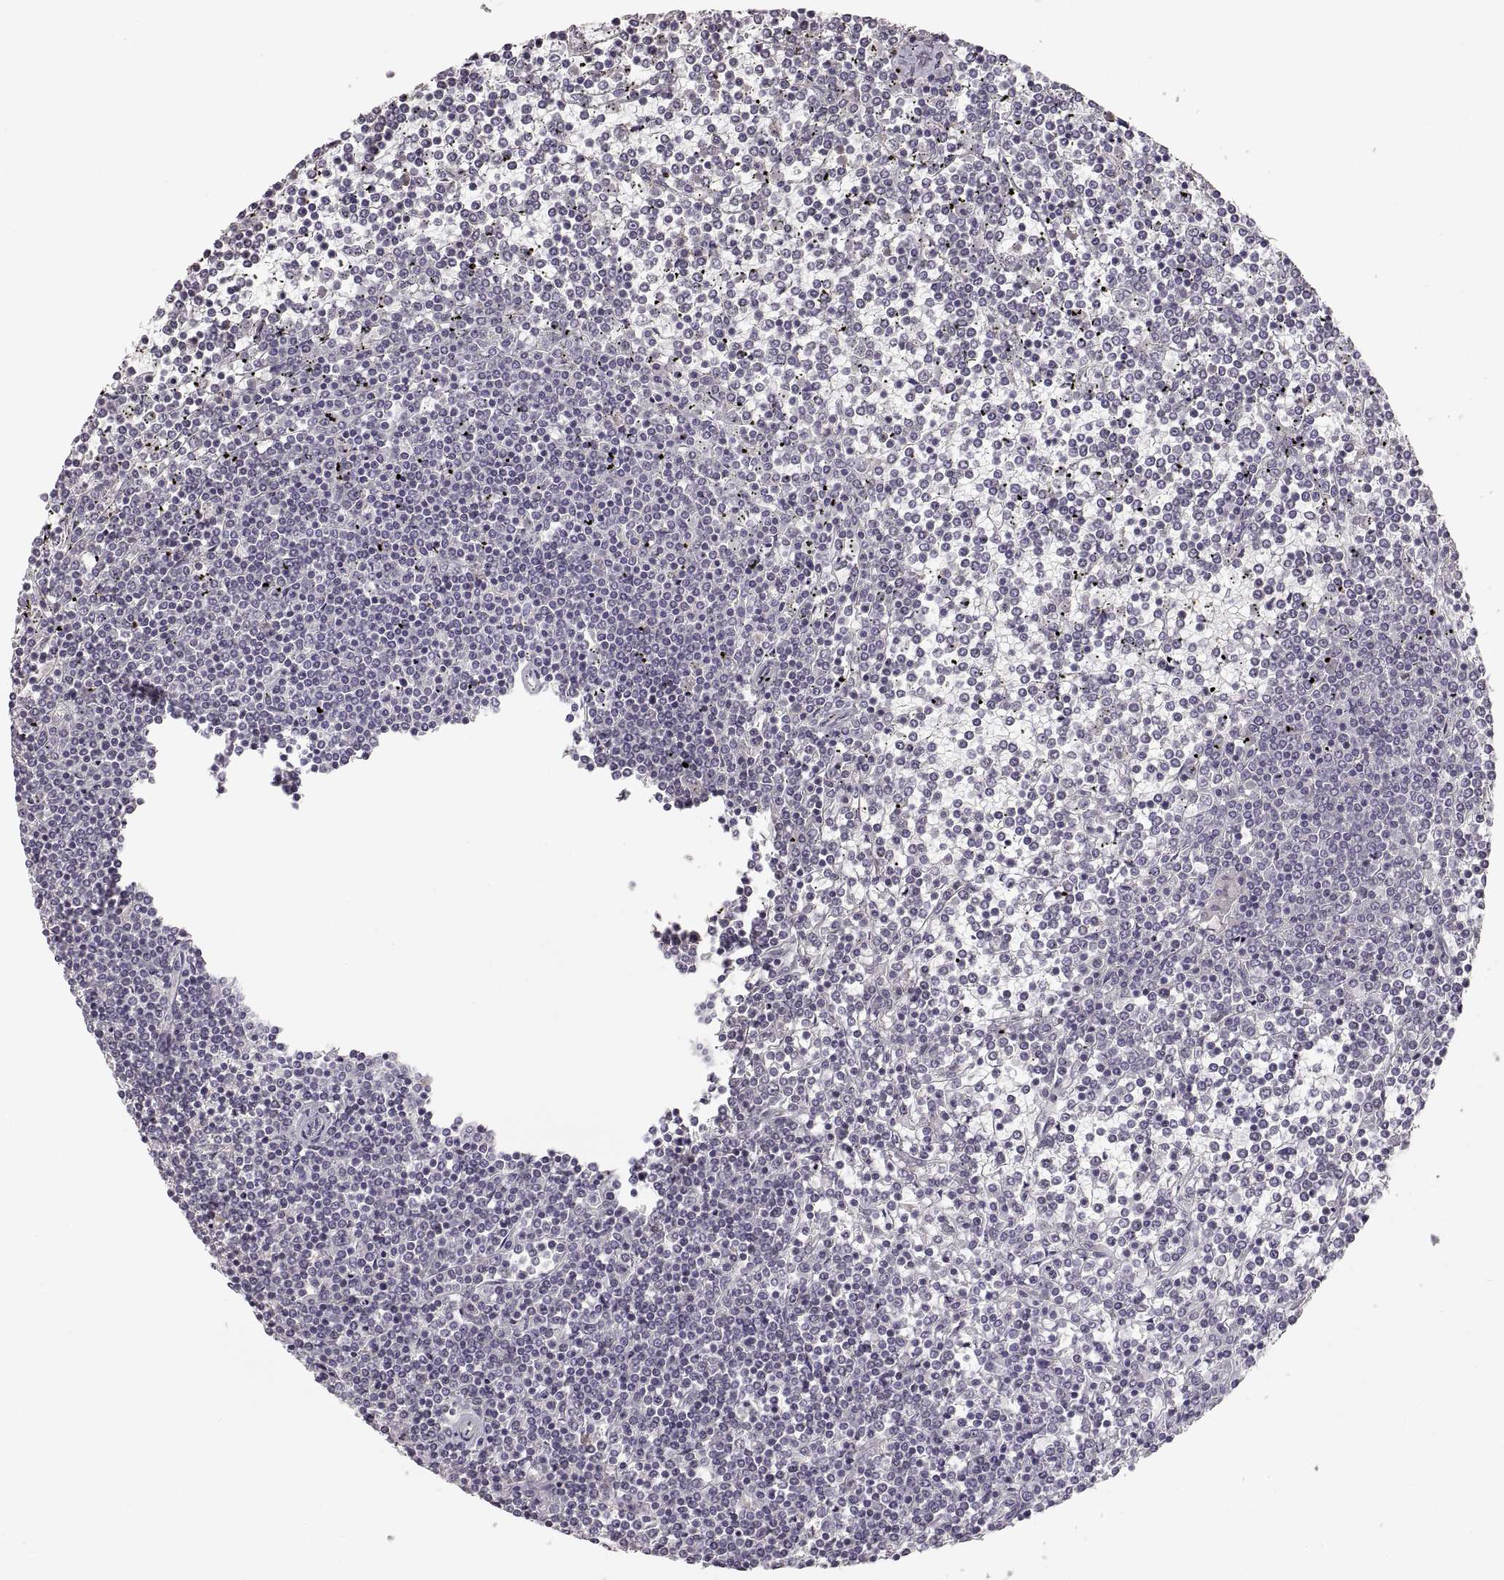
{"staining": {"intensity": "negative", "quantity": "none", "location": "none"}, "tissue": "lymphoma", "cell_type": "Tumor cells", "image_type": "cancer", "snomed": [{"axis": "morphology", "description": "Malignant lymphoma, non-Hodgkin's type, Low grade"}, {"axis": "topography", "description": "Spleen"}], "caption": "Protein analysis of lymphoma demonstrates no significant staining in tumor cells. The staining was performed using DAB to visualize the protein expression in brown, while the nuclei were stained in blue with hematoxylin (Magnification: 20x).", "gene": "PCSK2", "patient": {"sex": "female", "age": 19}}